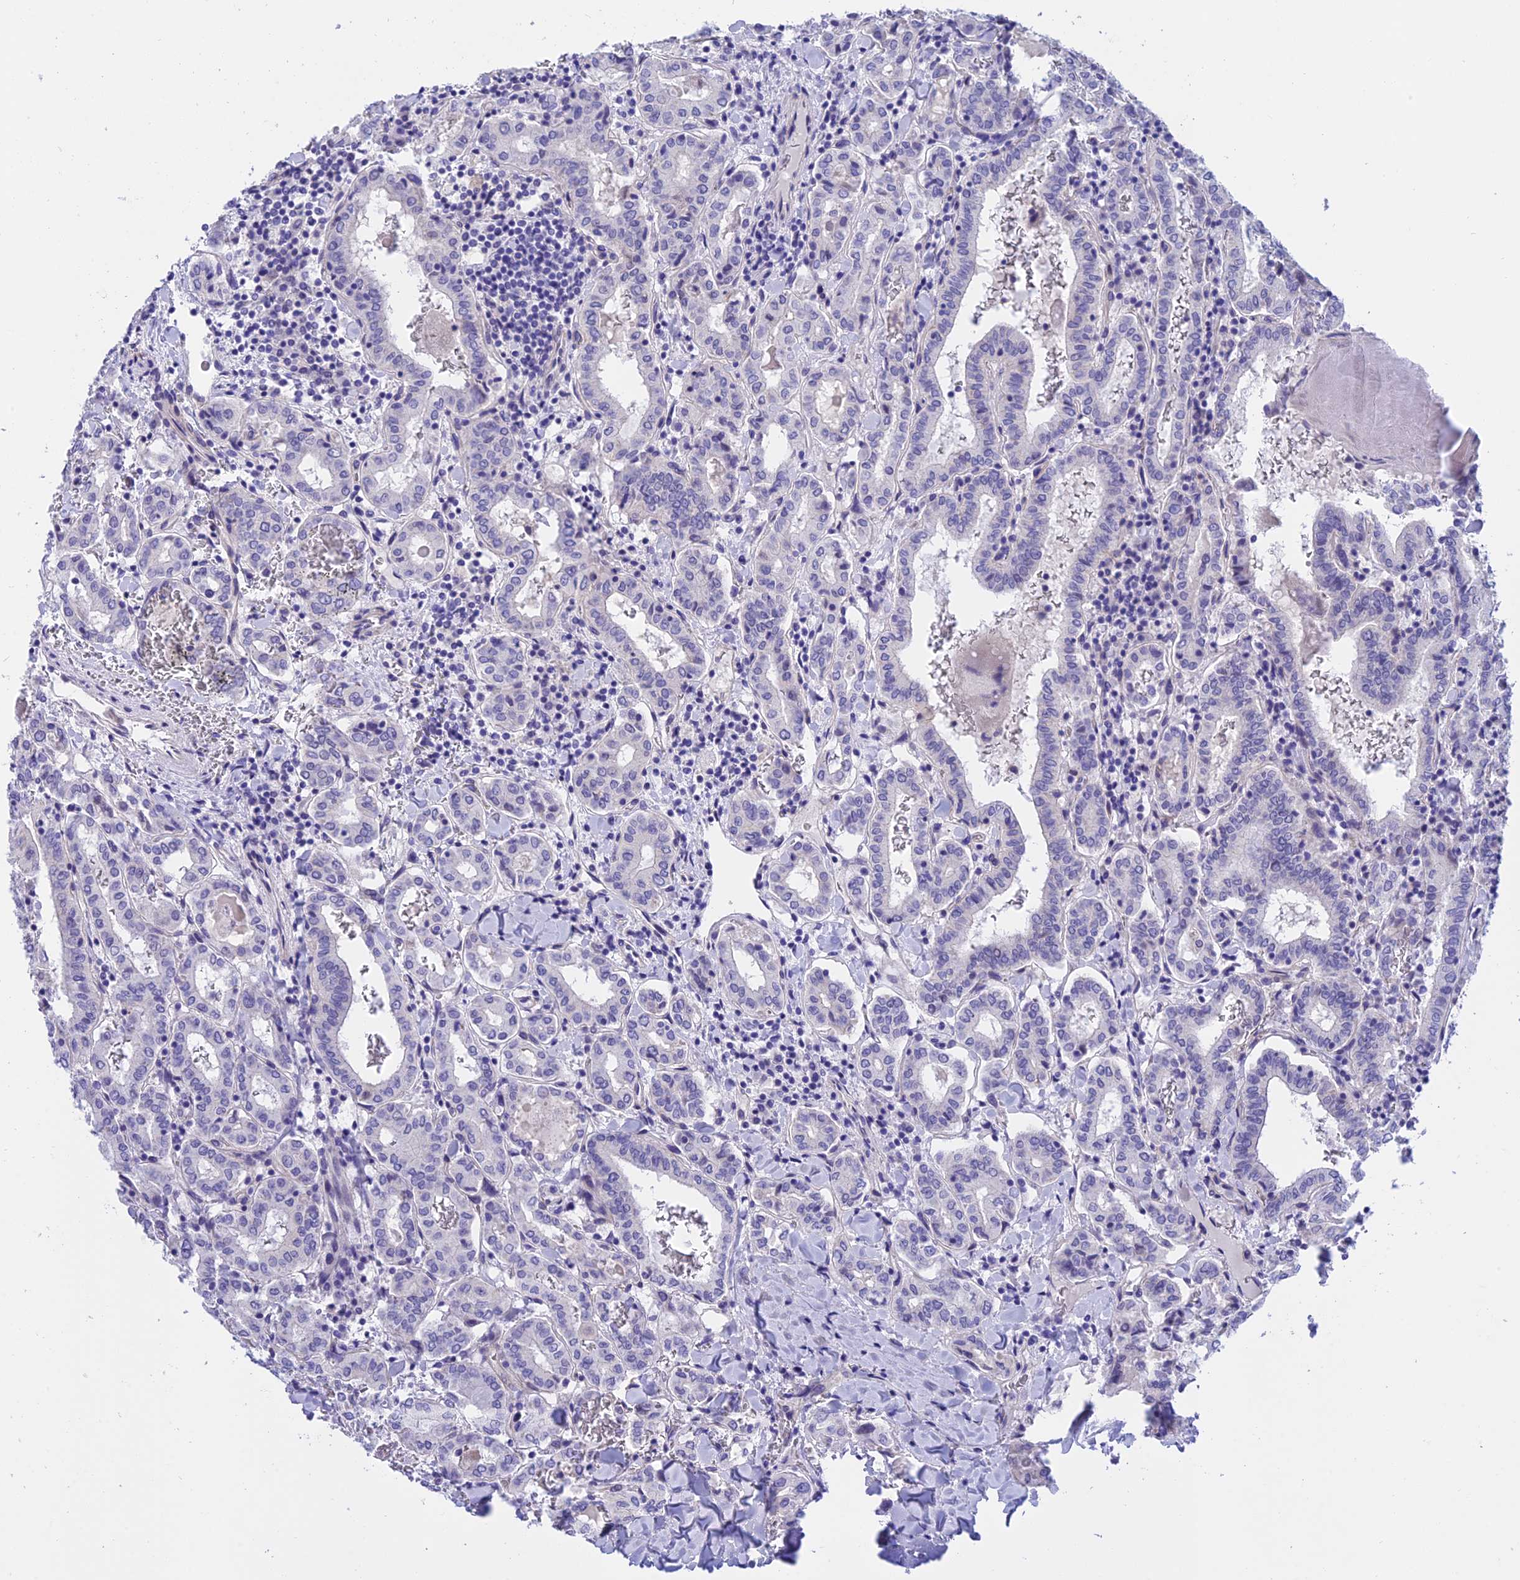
{"staining": {"intensity": "negative", "quantity": "none", "location": "none"}, "tissue": "thyroid cancer", "cell_type": "Tumor cells", "image_type": "cancer", "snomed": [{"axis": "morphology", "description": "Papillary adenocarcinoma, NOS"}, {"axis": "topography", "description": "Thyroid gland"}], "caption": "Thyroid cancer was stained to show a protein in brown. There is no significant positivity in tumor cells.", "gene": "C17orf67", "patient": {"sex": "female", "age": 72}}